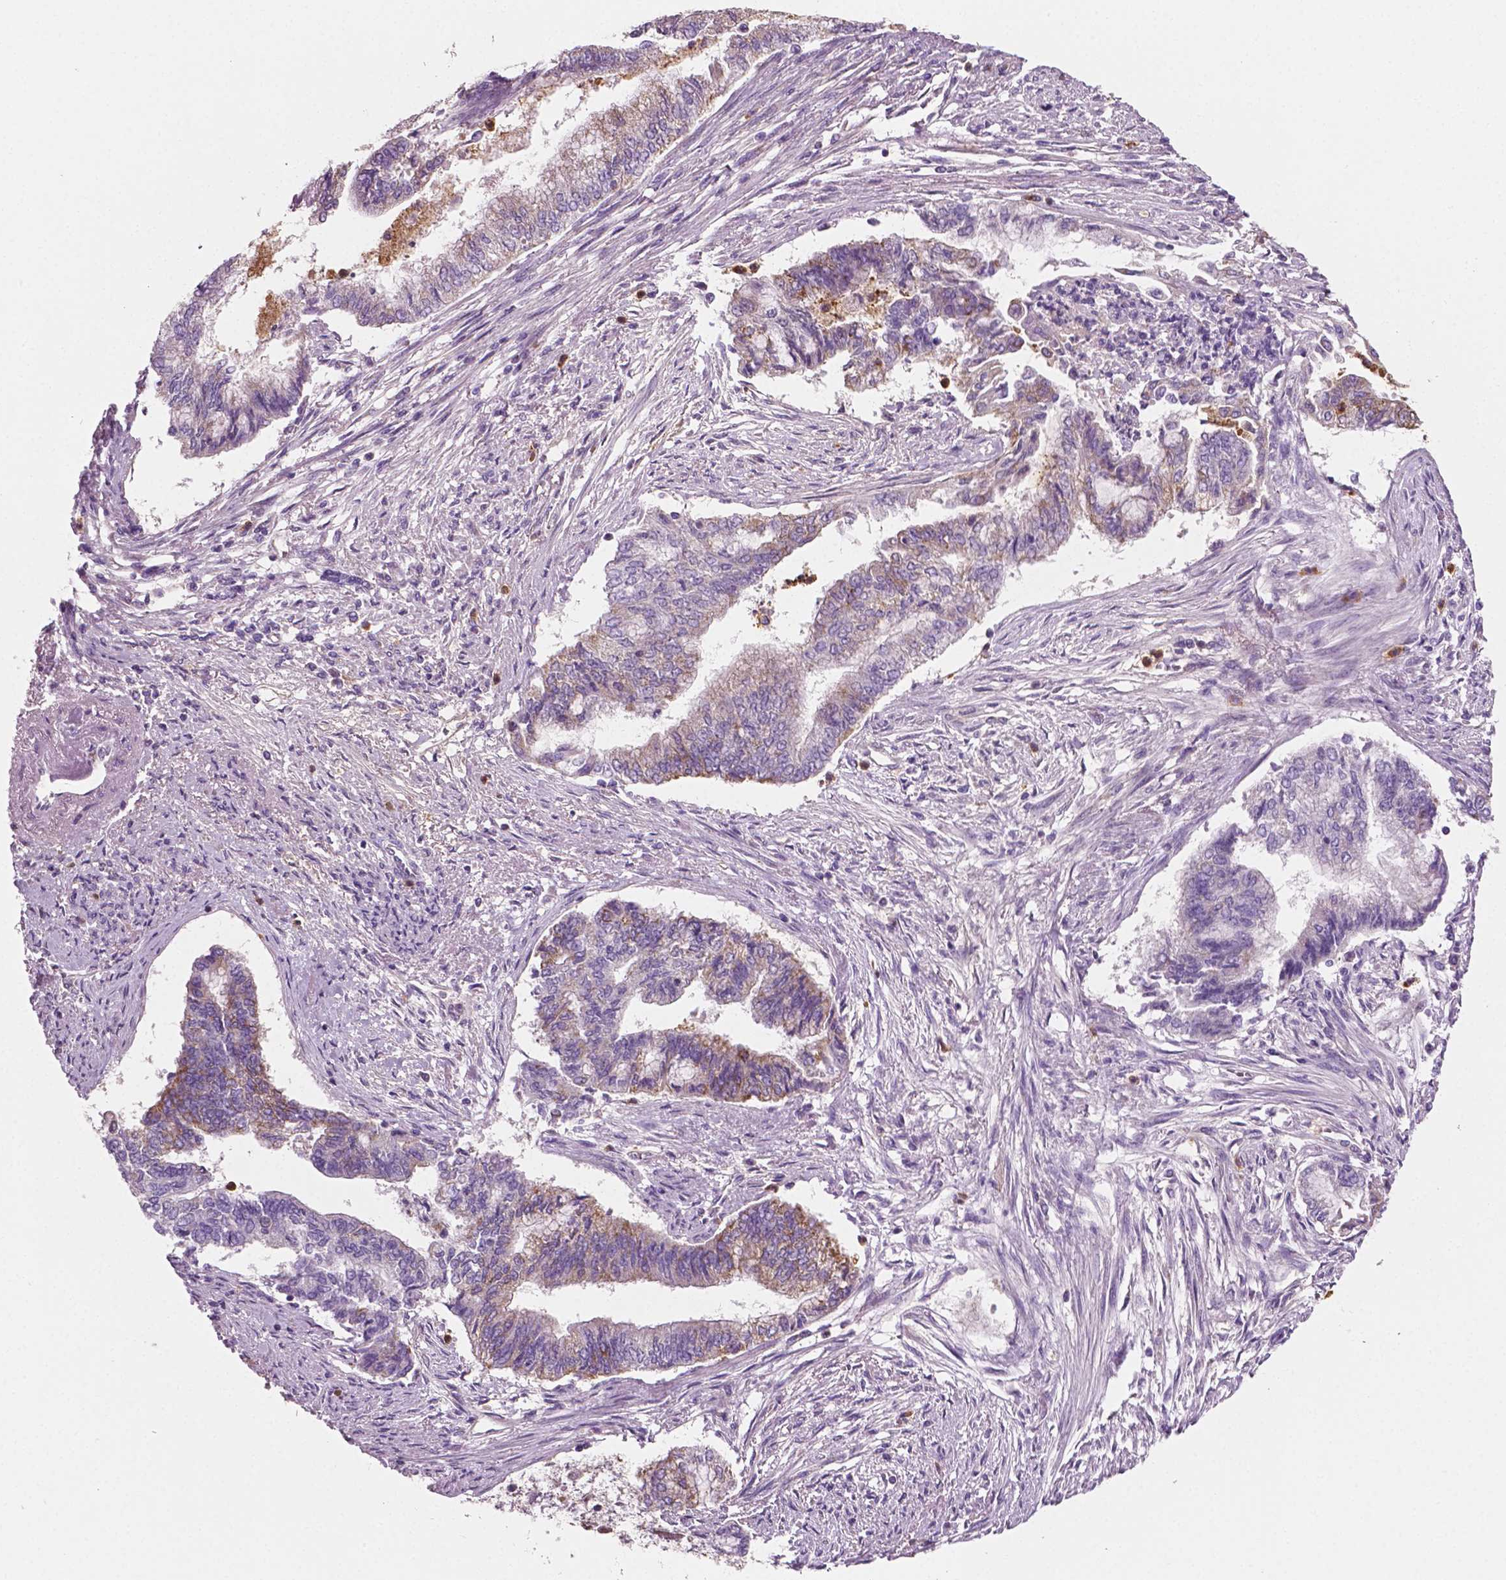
{"staining": {"intensity": "weak", "quantity": "25%-75%", "location": "cytoplasmic/membranous"}, "tissue": "endometrial cancer", "cell_type": "Tumor cells", "image_type": "cancer", "snomed": [{"axis": "morphology", "description": "Adenocarcinoma, NOS"}, {"axis": "topography", "description": "Endometrium"}], "caption": "Protein analysis of endometrial cancer tissue displays weak cytoplasmic/membranous expression in approximately 25%-75% of tumor cells. (Brightfield microscopy of DAB IHC at high magnification).", "gene": "PTX3", "patient": {"sex": "female", "age": 65}}